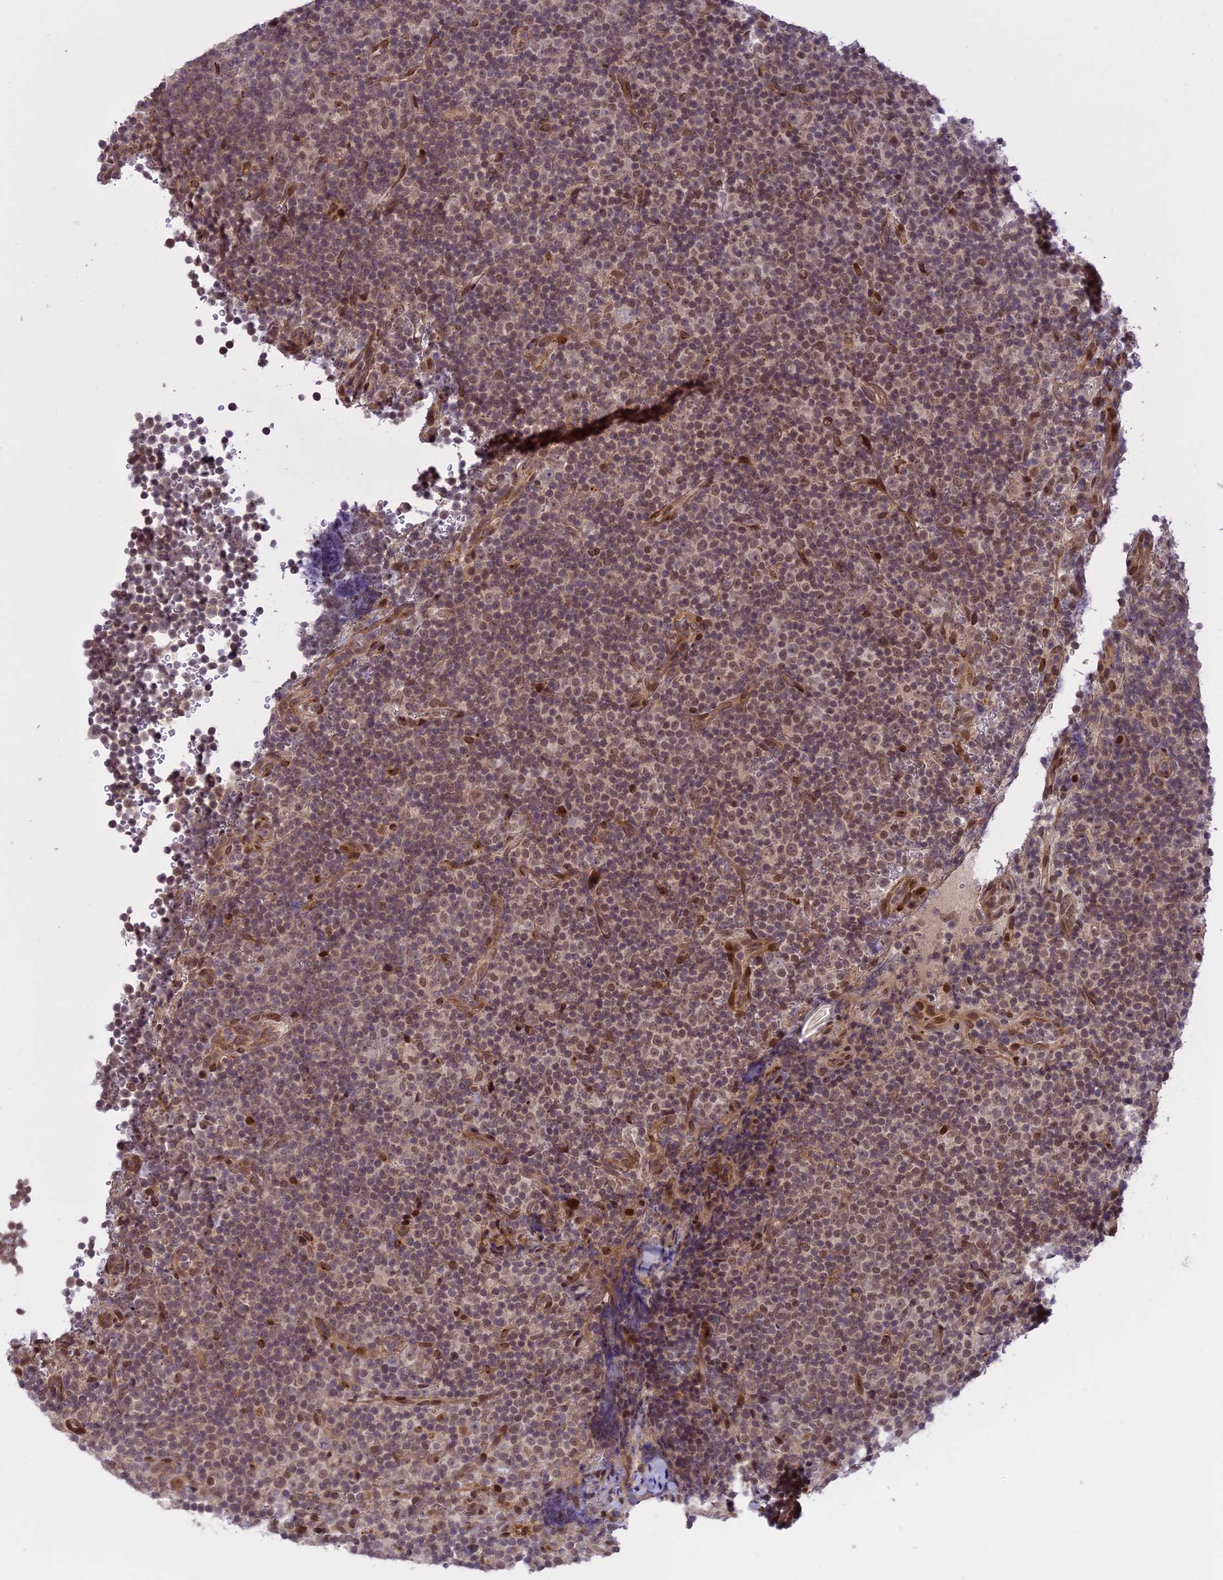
{"staining": {"intensity": "weak", "quantity": "<25%", "location": "nuclear"}, "tissue": "lymphoma", "cell_type": "Tumor cells", "image_type": "cancer", "snomed": [{"axis": "morphology", "description": "Malignant lymphoma, non-Hodgkin's type, Low grade"}, {"axis": "topography", "description": "Lymph node"}], "caption": "Immunohistochemical staining of low-grade malignant lymphoma, non-Hodgkin's type displays no significant expression in tumor cells.", "gene": "PRELID2", "patient": {"sex": "female", "age": 67}}